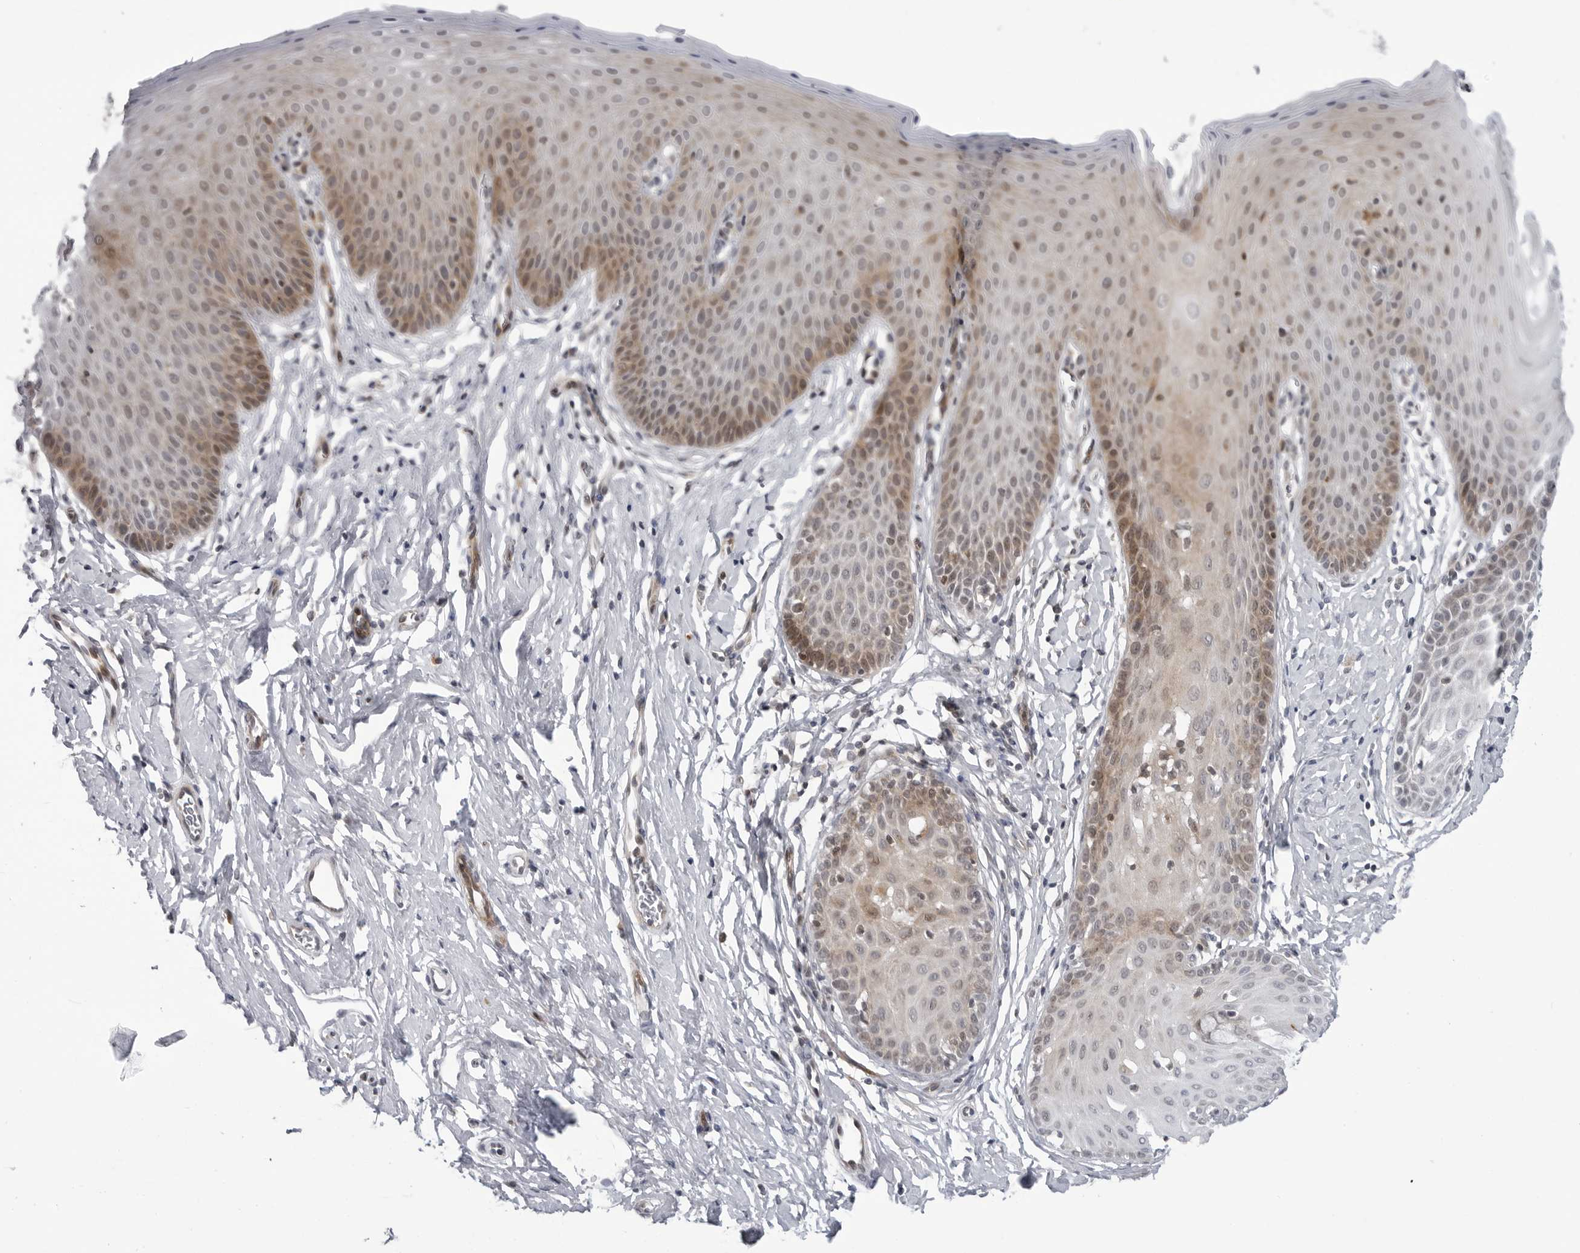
{"staining": {"intensity": "strong", "quantity": "<25%", "location": "cytoplasmic/membranous"}, "tissue": "cervix", "cell_type": "Glandular cells", "image_type": "normal", "snomed": [{"axis": "morphology", "description": "Normal tissue, NOS"}, {"axis": "topography", "description": "Cervix"}], "caption": "The photomicrograph displays staining of benign cervix, revealing strong cytoplasmic/membranous protein staining (brown color) within glandular cells.", "gene": "ADAMTS5", "patient": {"sex": "female", "age": 36}}